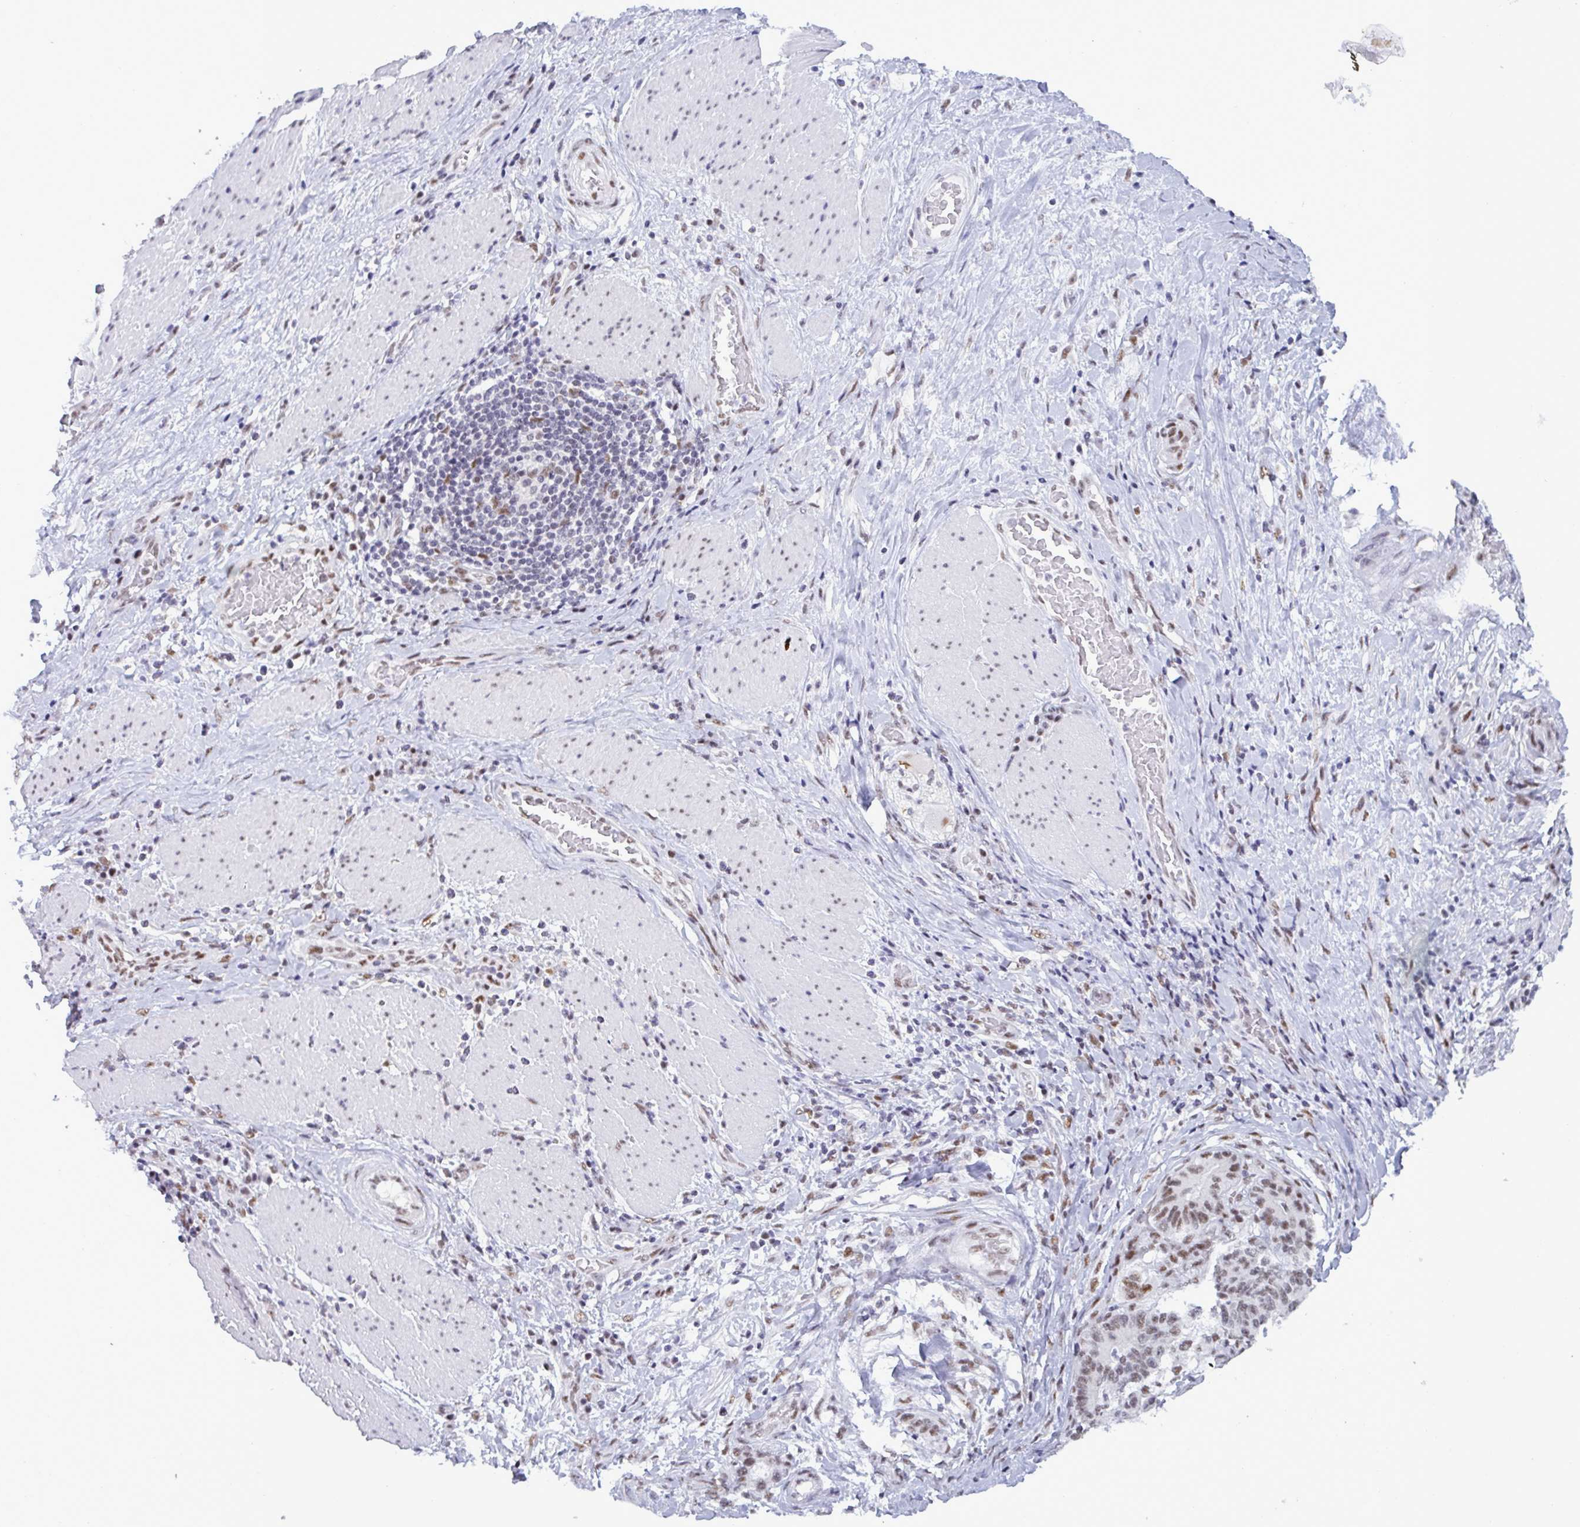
{"staining": {"intensity": "weak", "quantity": "25%-75%", "location": "nuclear"}, "tissue": "stomach cancer", "cell_type": "Tumor cells", "image_type": "cancer", "snomed": [{"axis": "morphology", "description": "Normal tissue, NOS"}, {"axis": "morphology", "description": "Adenocarcinoma, NOS"}, {"axis": "topography", "description": "Stomach"}], "caption": "Stomach adenocarcinoma stained for a protein (brown) shows weak nuclear positive staining in about 25%-75% of tumor cells.", "gene": "PPP1R10", "patient": {"sex": "female", "age": 64}}